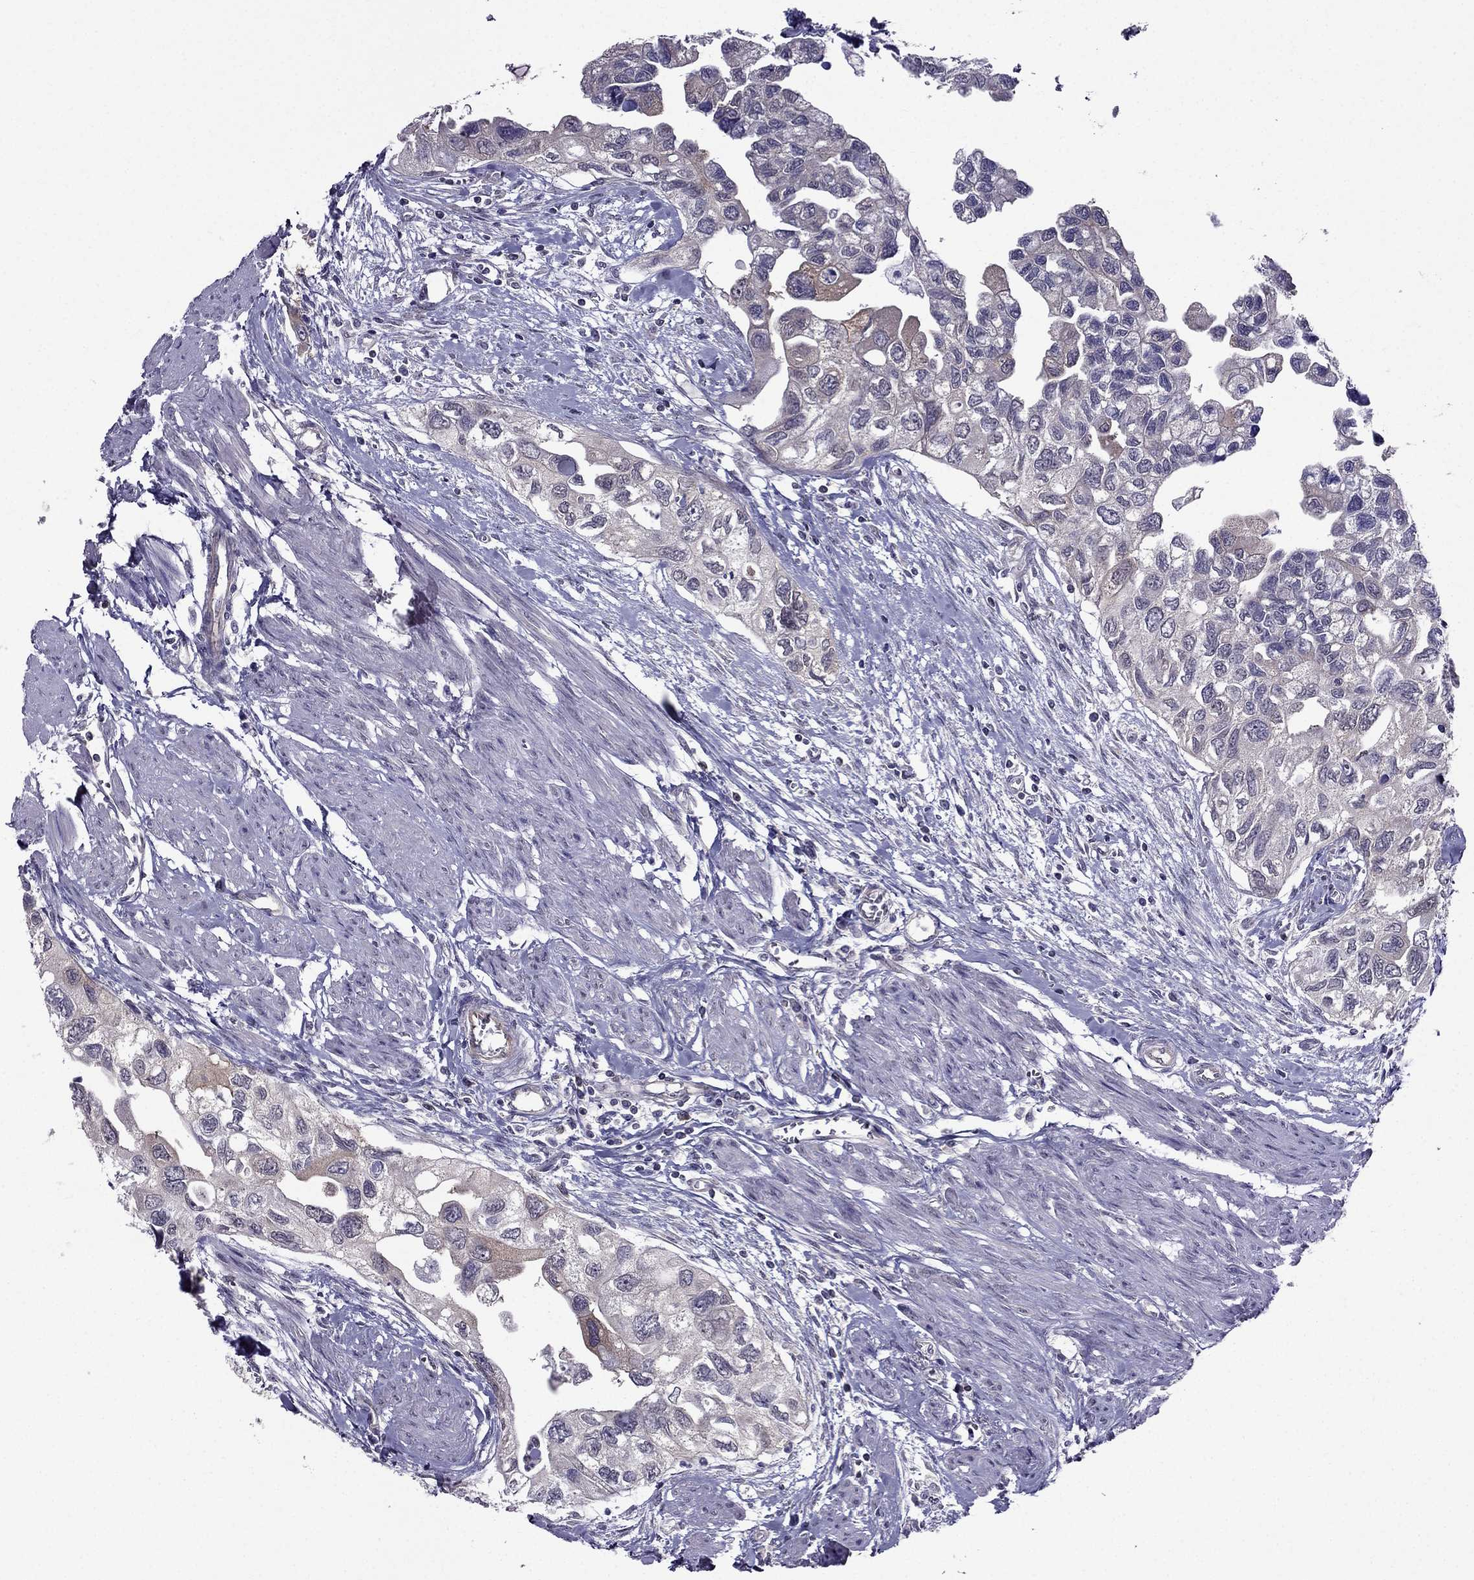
{"staining": {"intensity": "negative", "quantity": "none", "location": "none"}, "tissue": "urothelial cancer", "cell_type": "Tumor cells", "image_type": "cancer", "snomed": [{"axis": "morphology", "description": "Urothelial carcinoma, High grade"}, {"axis": "topography", "description": "Urinary bladder"}], "caption": "Immunohistochemistry (IHC) histopathology image of human urothelial carcinoma (high-grade) stained for a protein (brown), which demonstrates no staining in tumor cells. The staining is performed using DAB brown chromogen with nuclei counter-stained in using hematoxylin.", "gene": "AAK1", "patient": {"sex": "male", "age": 59}}